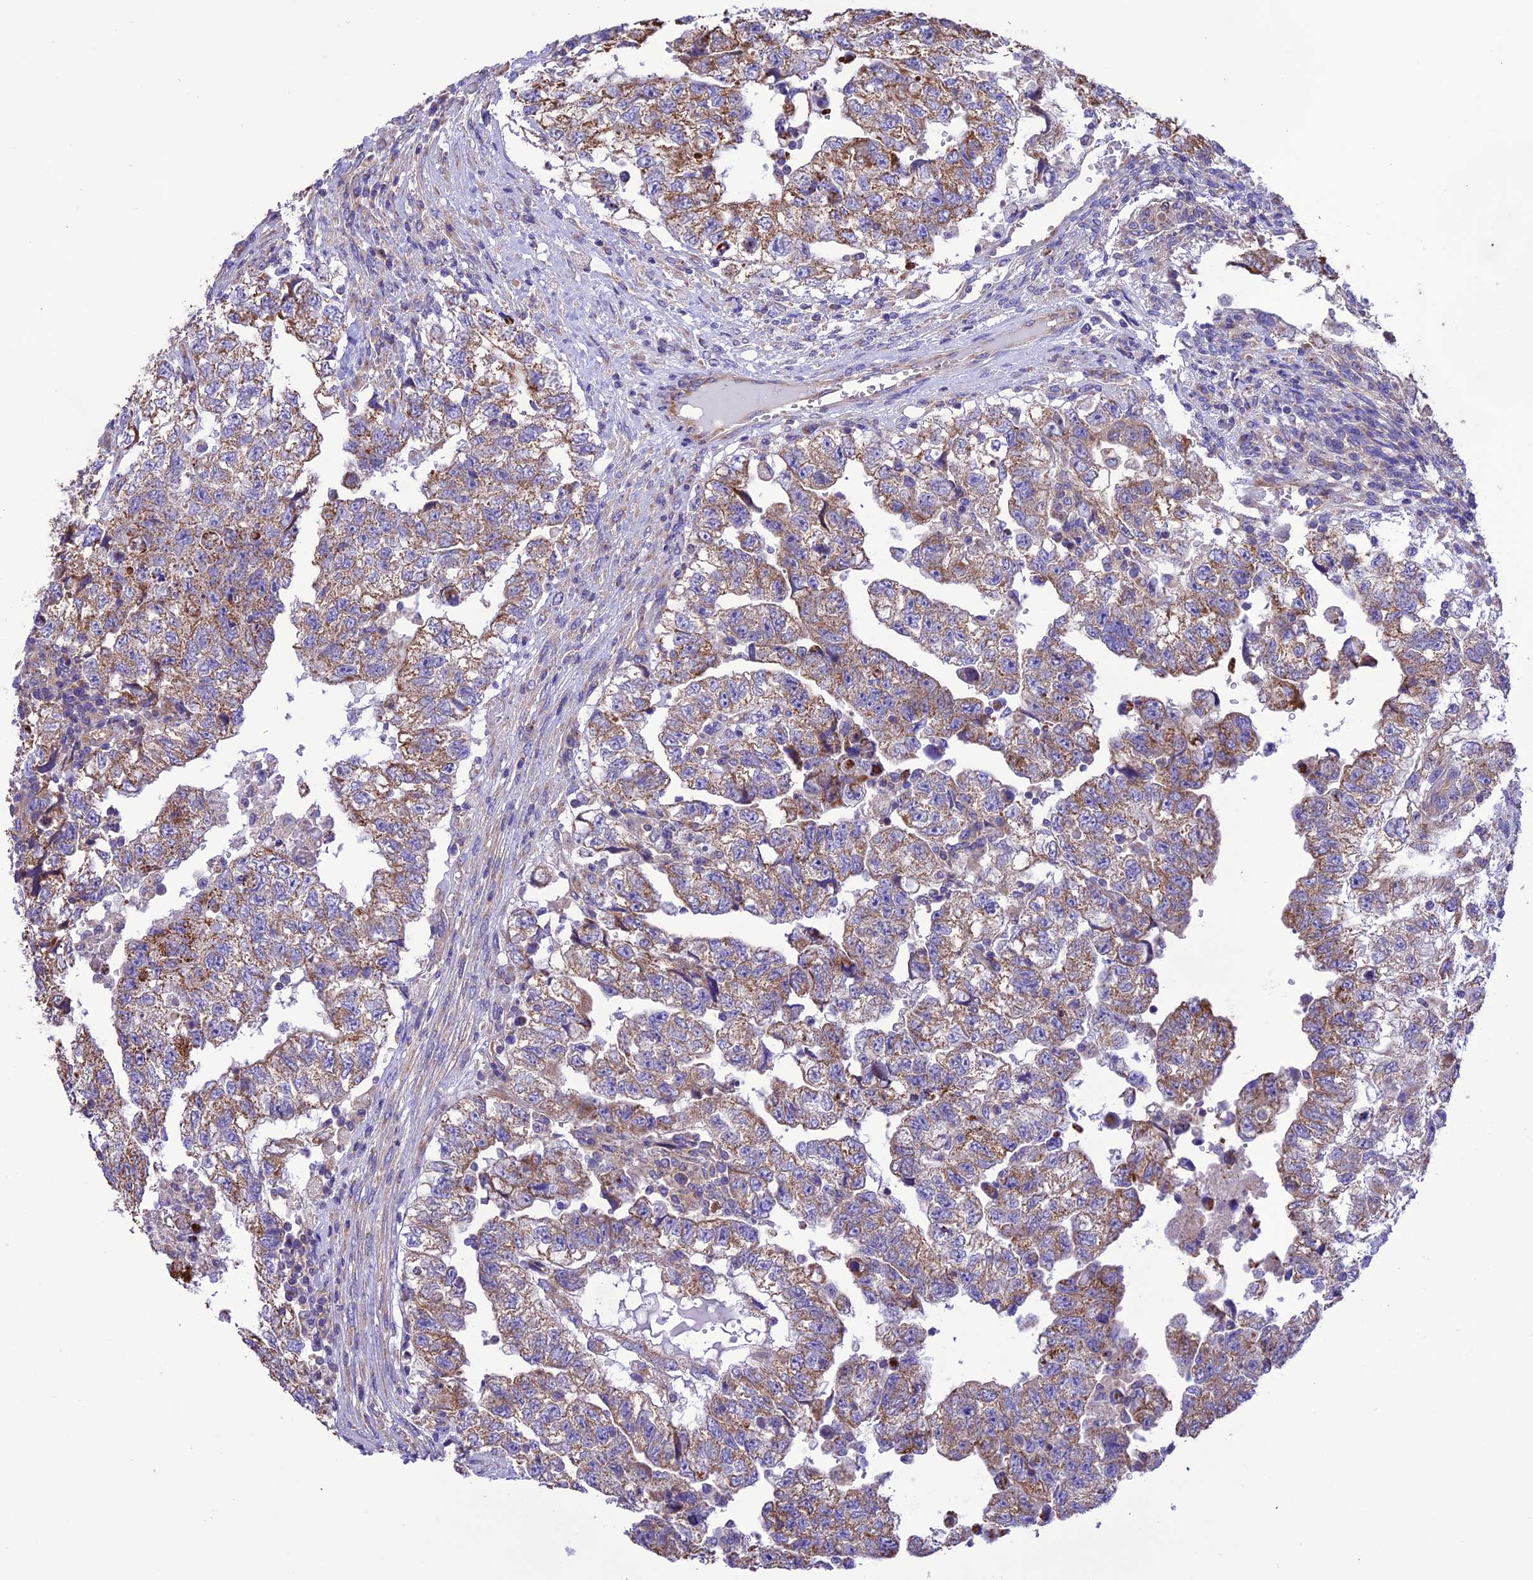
{"staining": {"intensity": "moderate", "quantity": ">75%", "location": "cytoplasmic/membranous"}, "tissue": "testis cancer", "cell_type": "Tumor cells", "image_type": "cancer", "snomed": [{"axis": "morphology", "description": "Carcinoma, Embryonal, NOS"}, {"axis": "topography", "description": "Testis"}], "caption": "Immunohistochemistry (DAB) staining of human testis embryonal carcinoma shows moderate cytoplasmic/membranous protein positivity in about >75% of tumor cells.", "gene": "MAP3K12", "patient": {"sex": "male", "age": 36}}